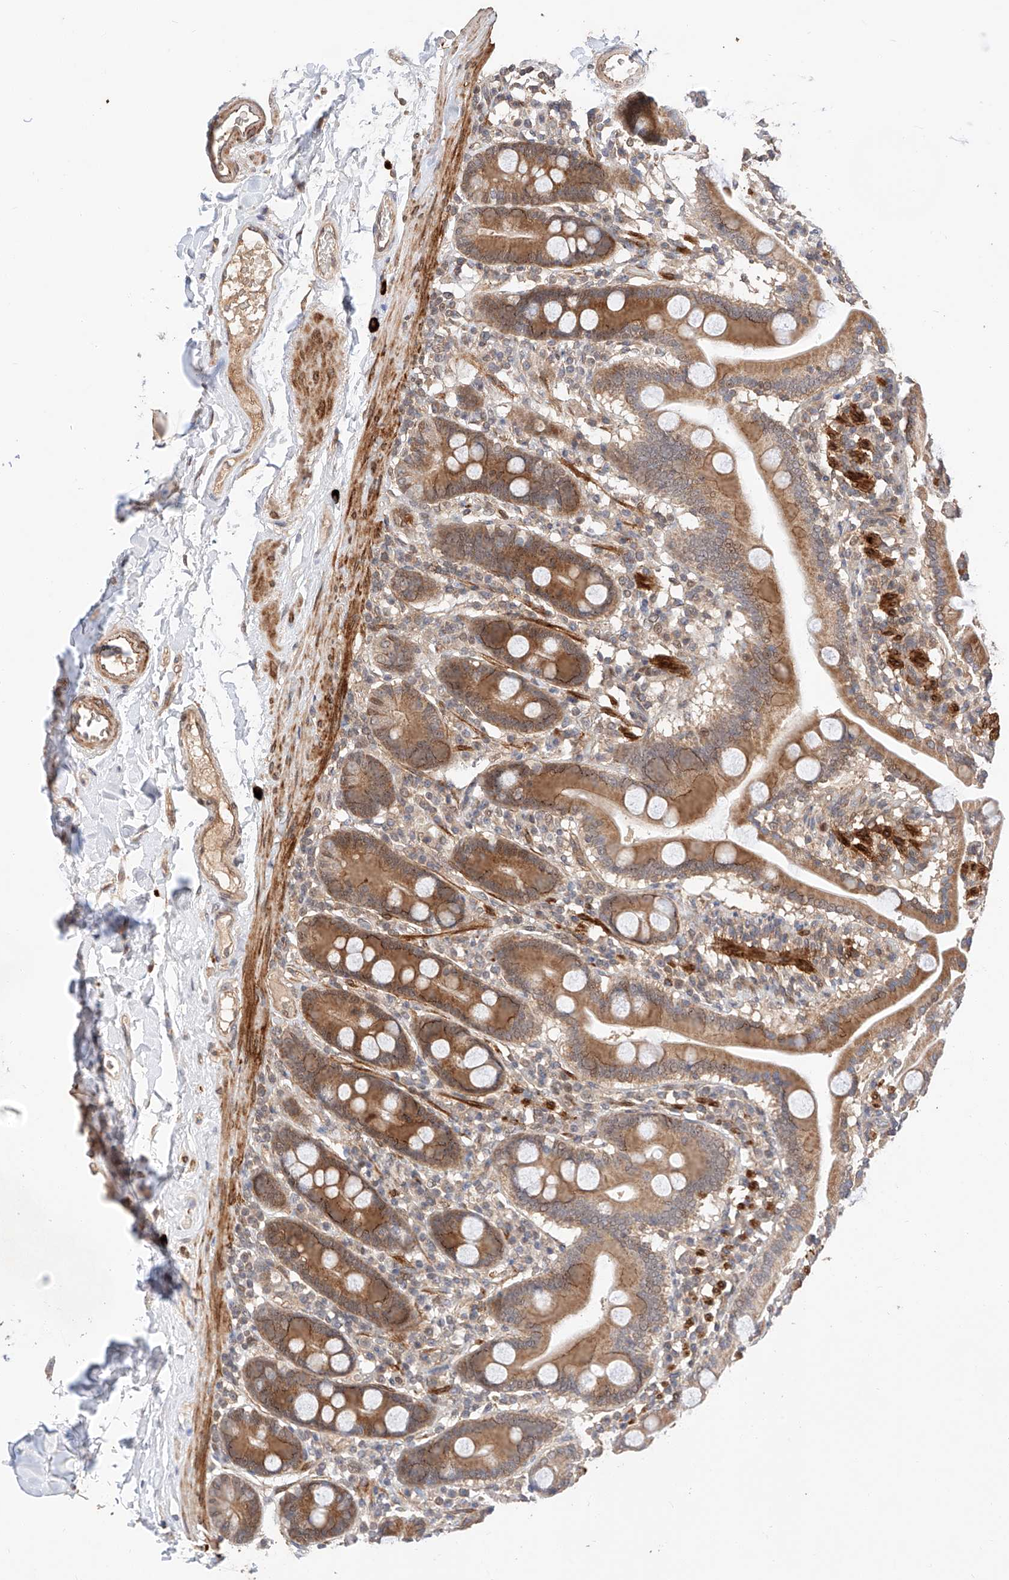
{"staining": {"intensity": "moderate", "quantity": ">75%", "location": "cytoplasmic/membranous,nuclear"}, "tissue": "duodenum", "cell_type": "Glandular cells", "image_type": "normal", "snomed": [{"axis": "morphology", "description": "Normal tissue, NOS"}, {"axis": "topography", "description": "Duodenum"}], "caption": "Moderate cytoplasmic/membranous,nuclear protein staining is present in about >75% of glandular cells in duodenum. Nuclei are stained in blue.", "gene": "RAB23", "patient": {"sex": "male", "age": 55}}